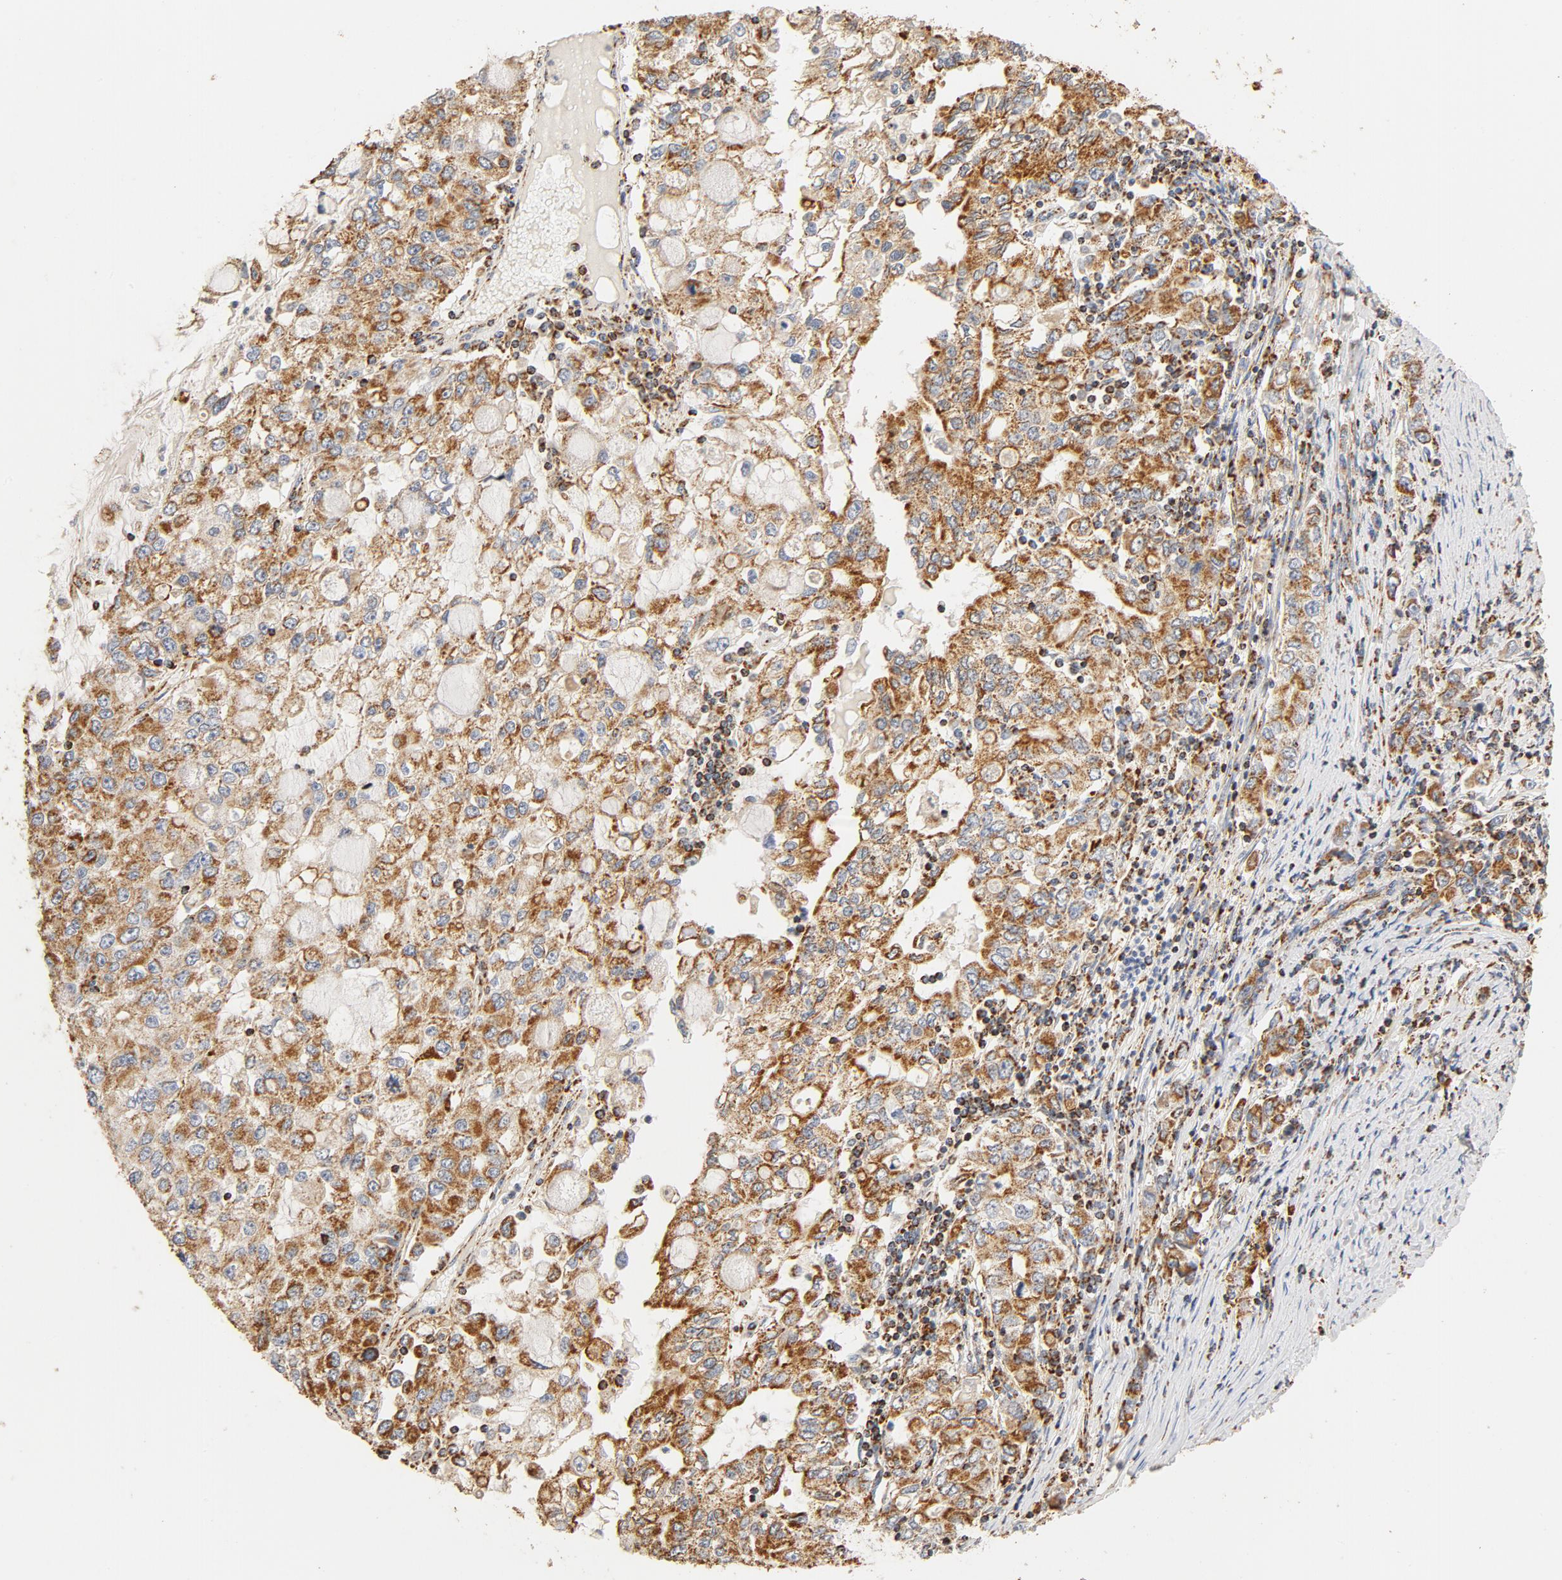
{"staining": {"intensity": "moderate", "quantity": ">75%", "location": "cytoplasmic/membranous"}, "tissue": "stomach cancer", "cell_type": "Tumor cells", "image_type": "cancer", "snomed": [{"axis": "morphology", "description": "Adenocarcinoma, NOS"}, {"axis": "topography", "description": "Stomach, lower"}], "caption": "The histopathology image reveals staining of stomach adenocarcinoma, revealing moderate cytoplasmic/membranous protein expression (brown color) within tumor cells.", "gene": "COX4I1", "patient": {"sex": "female", "age": 72}}